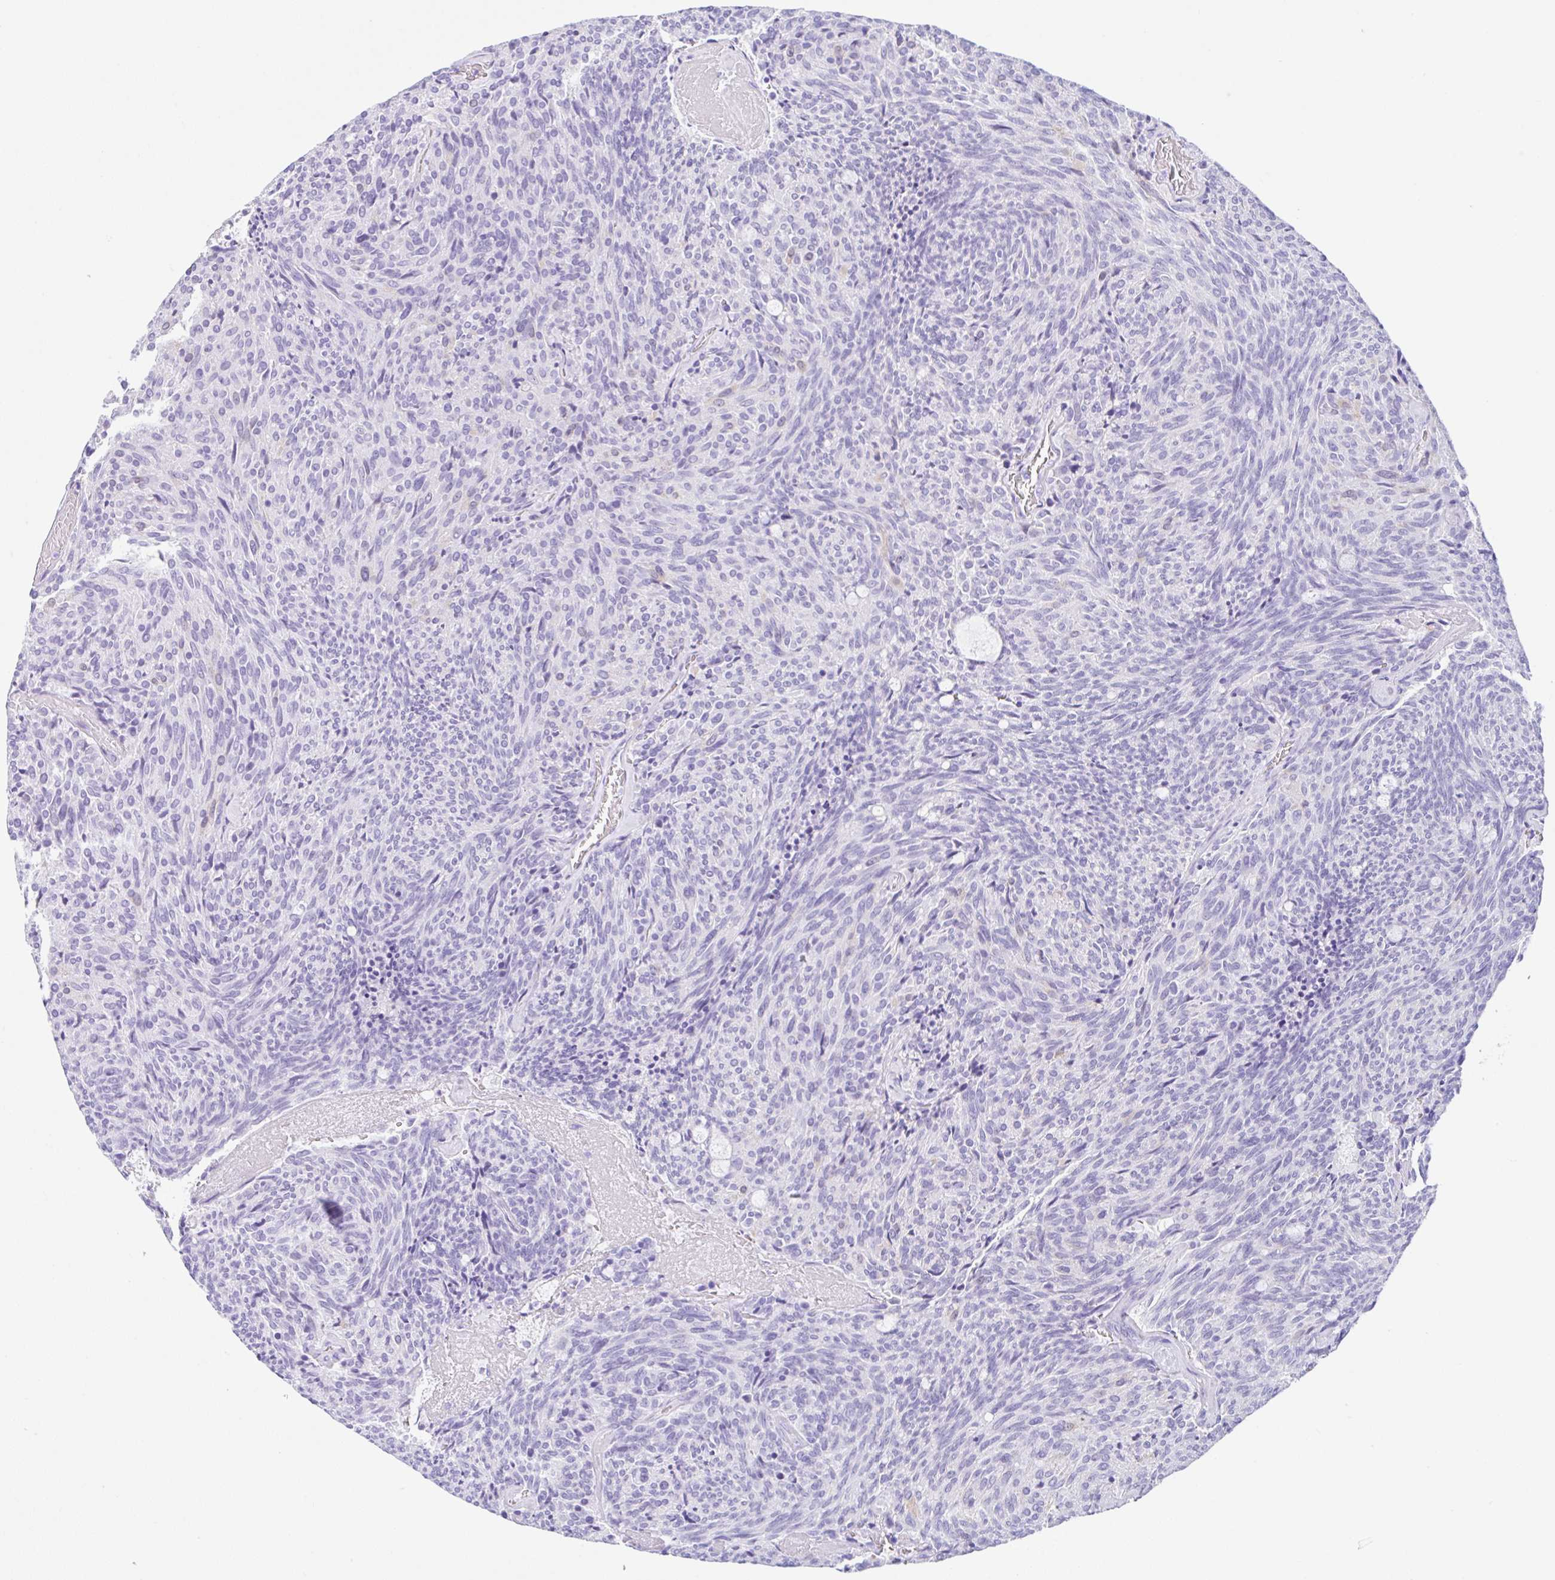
{"staining": {"intensity": "negative", "quantity": "none", "location": "none"}, "tissue": "carcinoid", "cell_type": "Tumor cells", "image_type": "cancer", "snomed": [{"axis": "morphology", "description": "Carcinoid, malignant, NOS"}, {"axis": "topography", "description": "Pancreas"}], "caption": "A photomicrograph of carcinoid stained for a protein shows no brown staining in tumor cells.", "gene": "RRM2", "patient": {"sex": "female", "age": 54}}